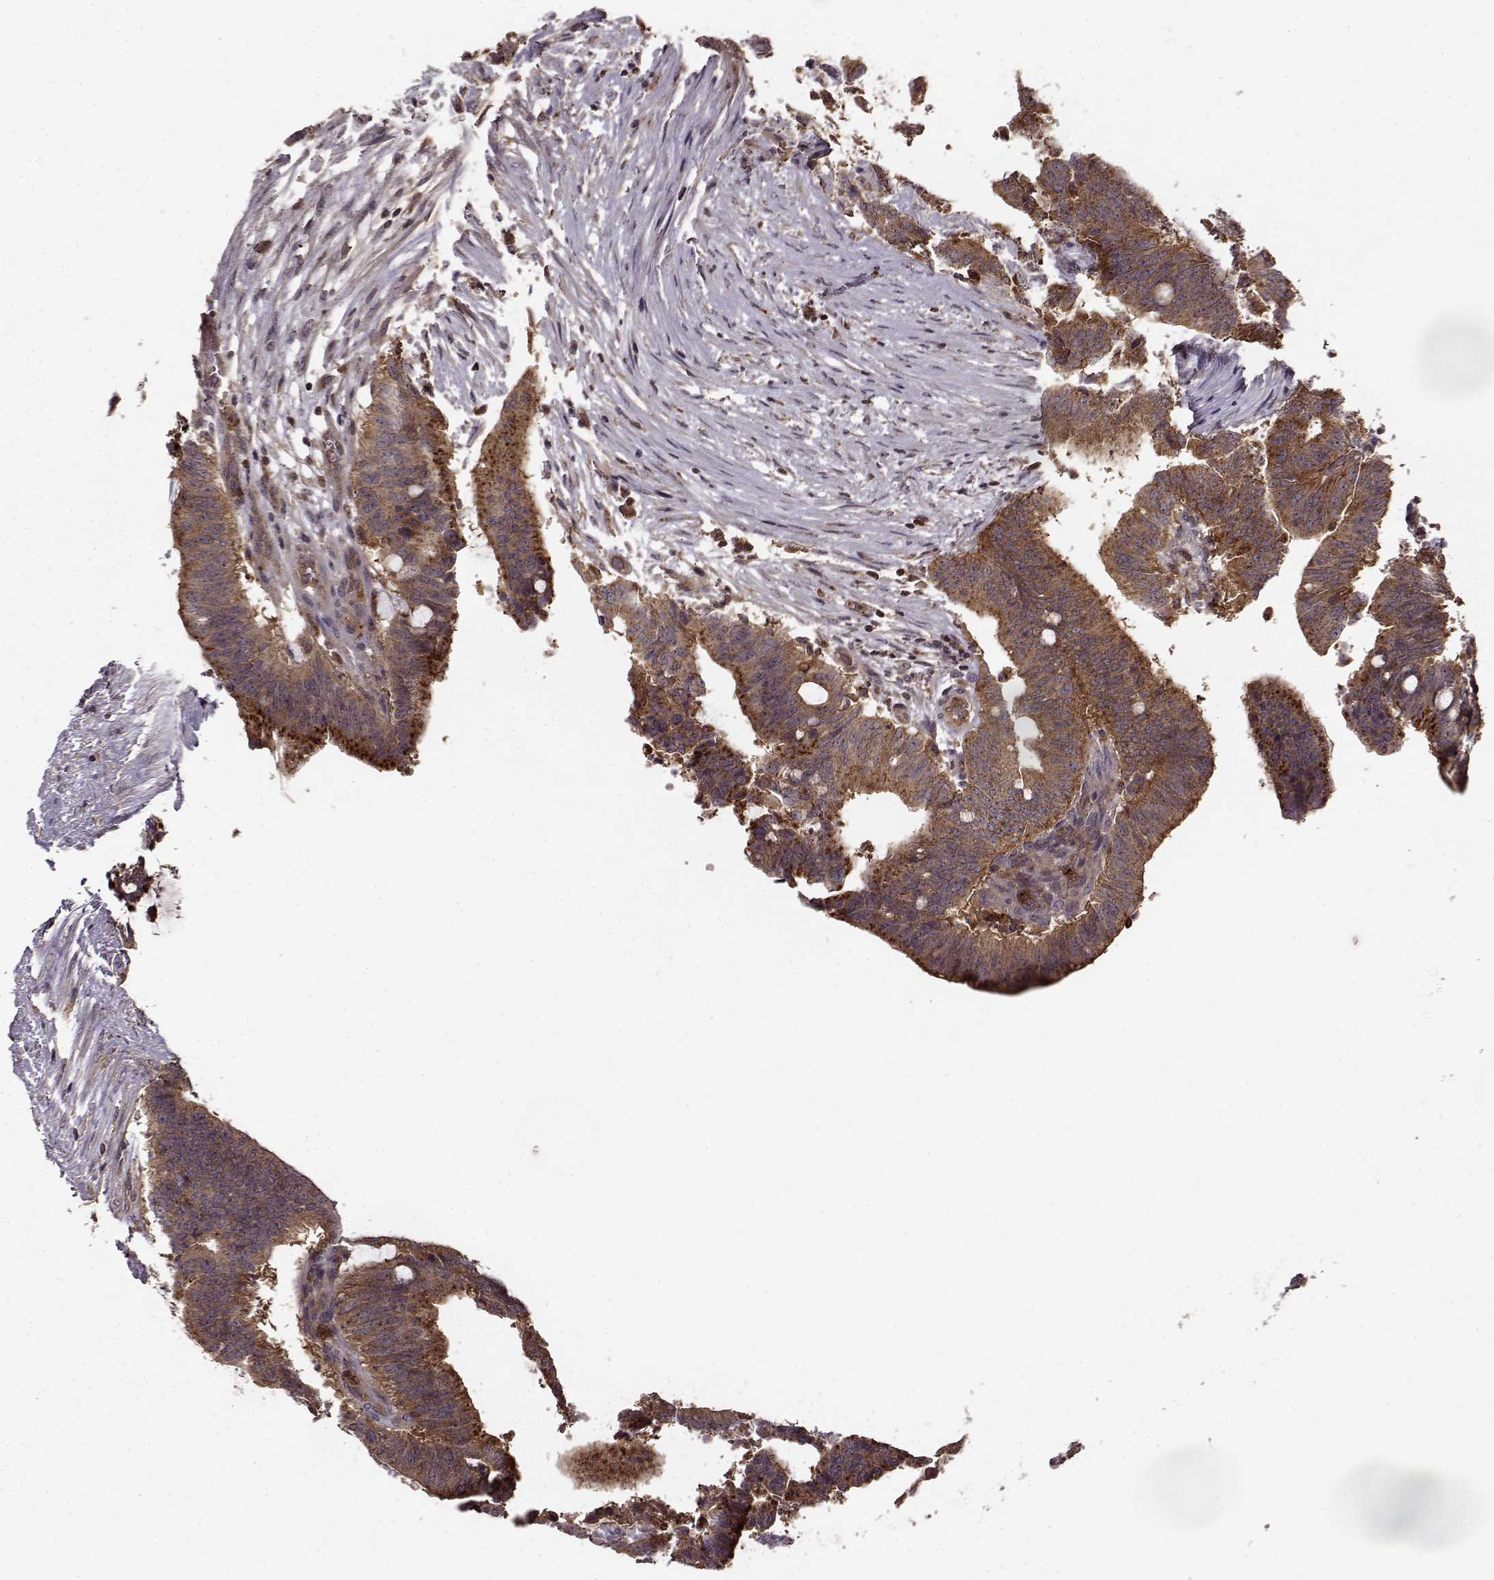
{"staining": {"intensity": "moderate", "quantity": ">75%", "location": "cytoplasmic/membranous"}, "tissue": "colorectal cancer", "cell_type": "Tumor cells", "image_type": "cancer", "snomed": [{"axis": "morphology", "description": "Adenocarcinoma, NOS"}, {"axis": "topography", "description": "Colon"}], "caption": "Protein expression analysis of human colorectal adenocarcinoma reveals moderate cytoplasmic/membranous expression in about >75% of tumor cells. Using DAB (brown) and hematoxylin (blue) stains, captured at high magnification using brightfield microscopy.", "gene": "IFRD2", "patient": {"sex": "female", "age": 43}}